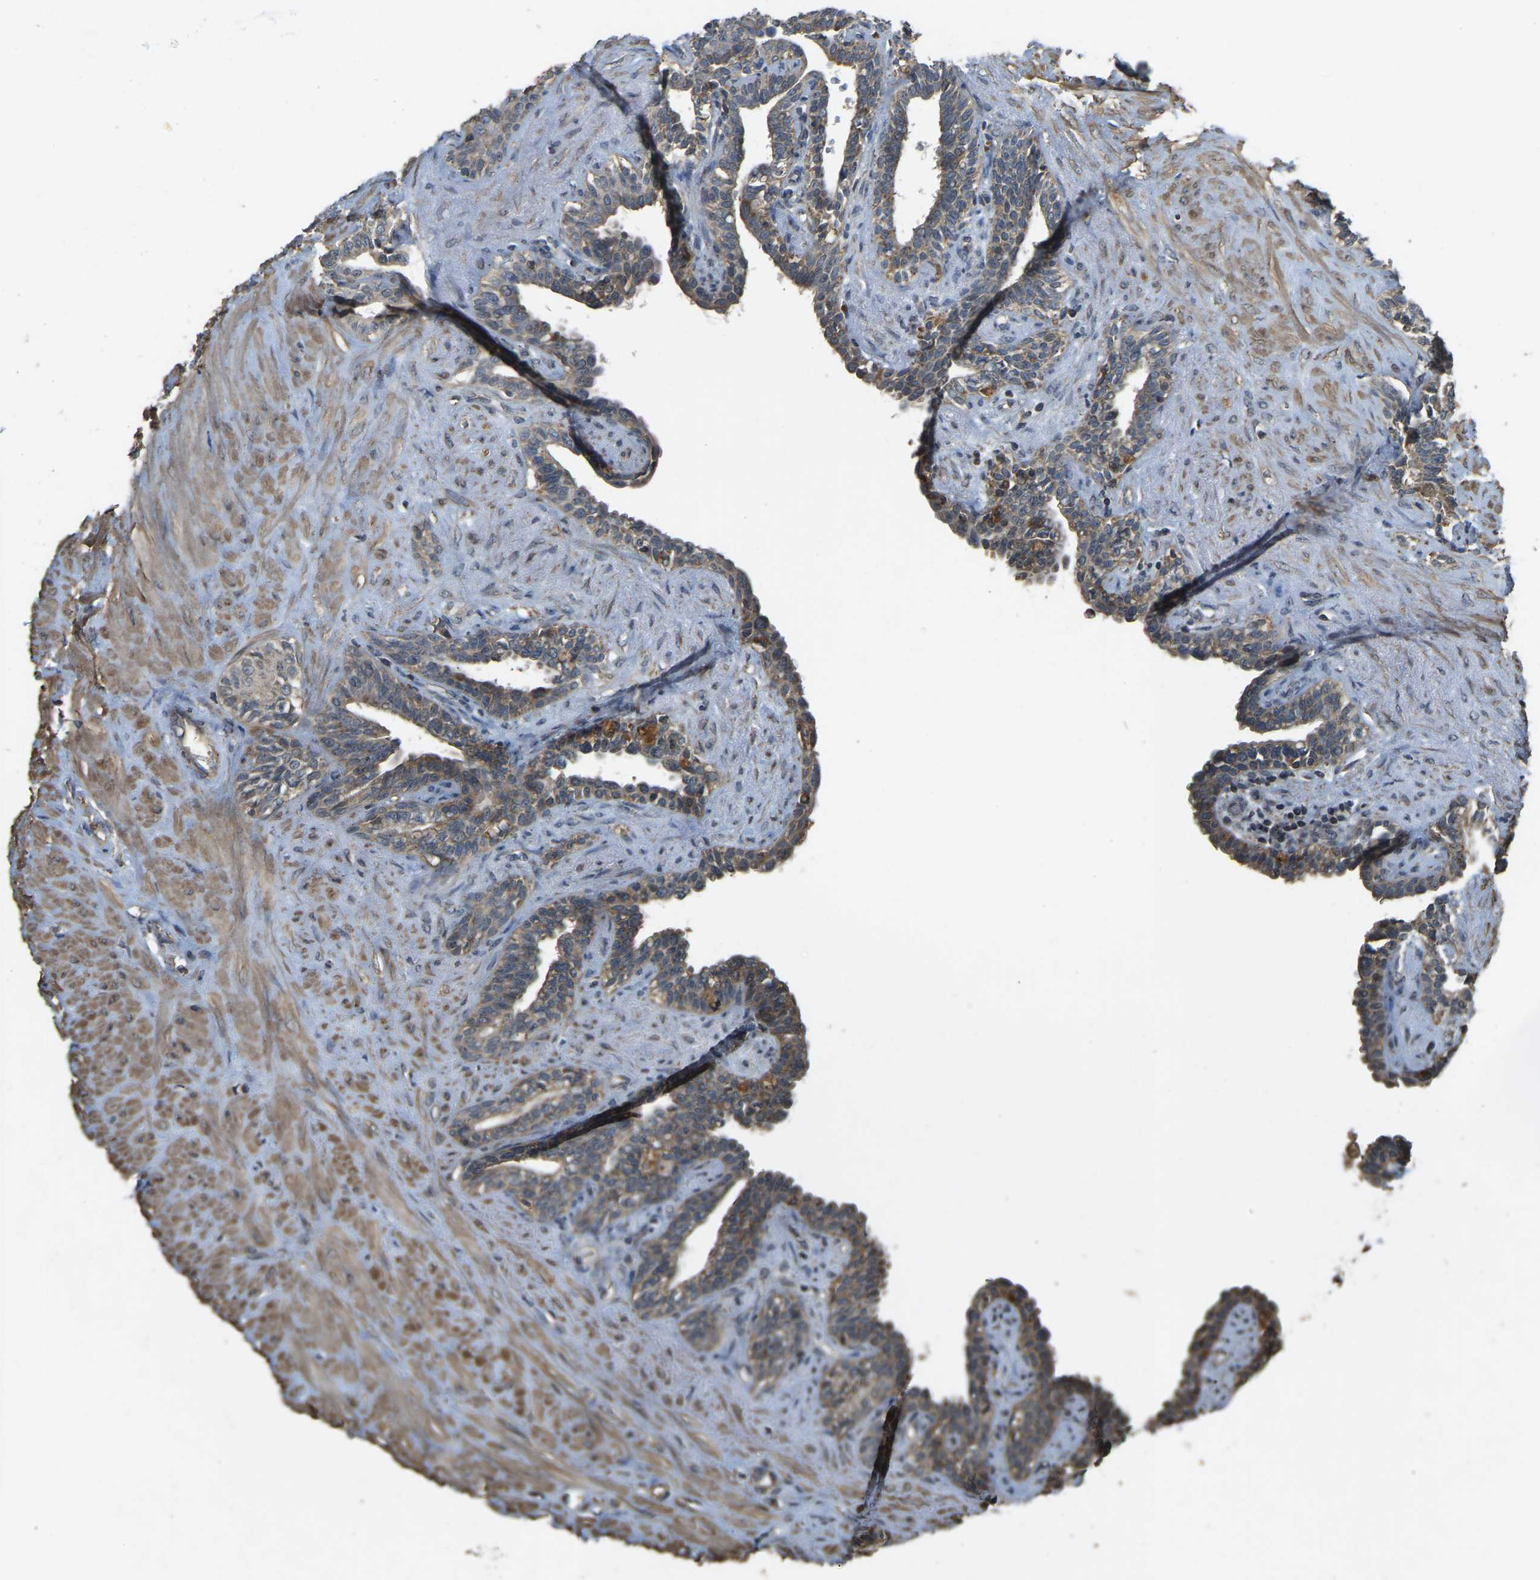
{"staining": {"intensity": "moderate", "quantity": ">75%", "location": "cytoplasmic/membranous"}, "tissue": "seminal vesicle", "cell_type": "Glandular cells", "image_type": "normal", "snomed": [{"axis": "morphology", "description": "Normal tissue, NOS"}, {"axis": "morphology", "description": "Adenocarcinoma, High grade"}, {"axis": "topography", "description": "Prostate"}, {"axis": "topography", "description": "Seminal veicle"}], "caption": "Protein staining of normal seminal vesicle displays moderate cytoplasmic/membranous expression in approximately >75% of glandular cells. Using DAB (3,3'-diaminobenzidine) (brown) and hematoxylin (blue) stains, captured at high magnification using brightfield microscopy.", "gene": "GNG2", "patient": {"sex": "male", "age": 55}}